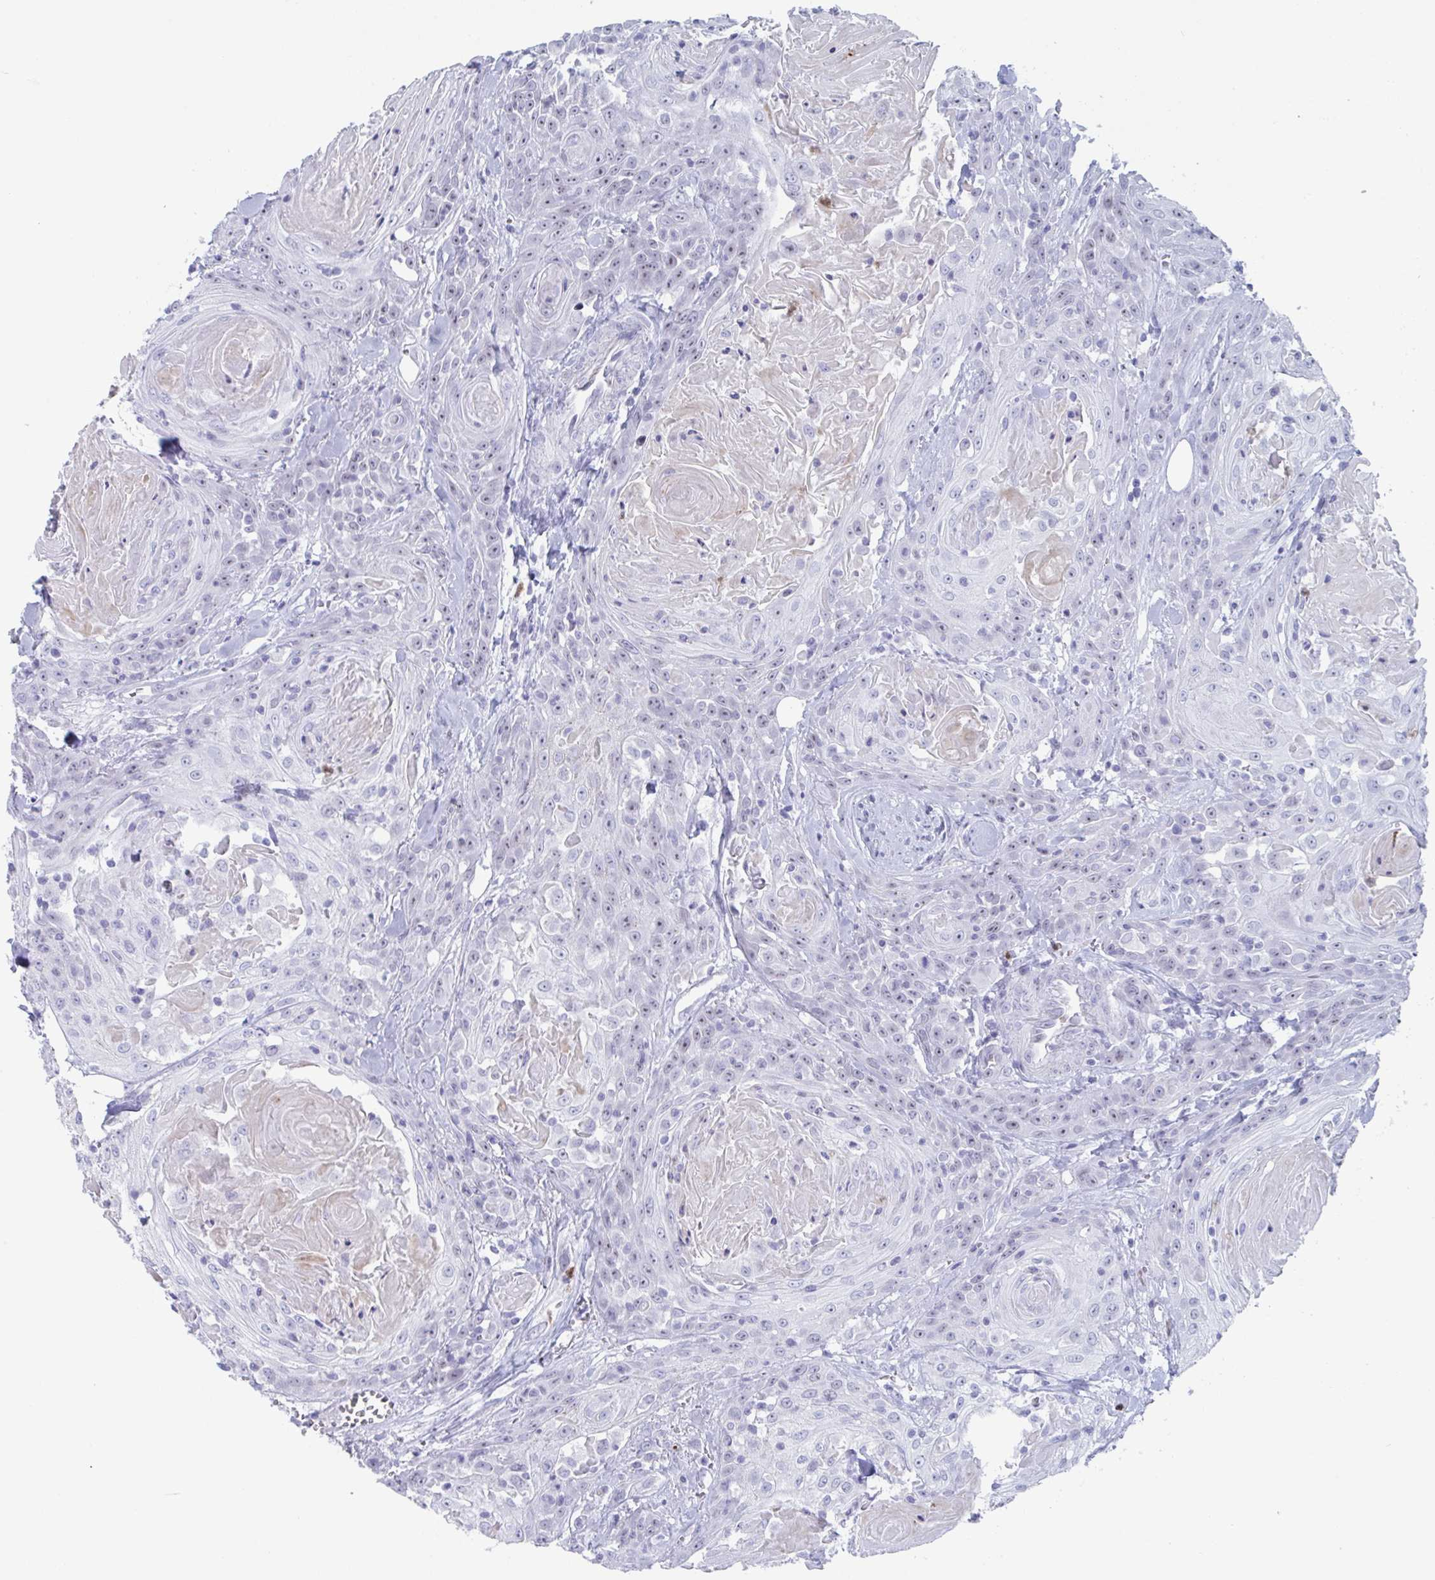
{"staining": {"intensity": "weak", "quantity": "<25%", "location": "nuclear"}, "tissue": "head and neck cancer", "cell_type": "Tumor cells", "image_type": "cancer", "snomed": [{"axis": "morphology", "description": "Squamous cell carcinoma, NOS"}, {"axis": "topography", "description": "Head-Neck"}], "caption": "Squamous cell carcinoma (head and neck) stained for a protein using IHC exhibits no staining tumor cells.", "gene": "CYP4F11", "patient": {"sex": "female", "age": 84}}